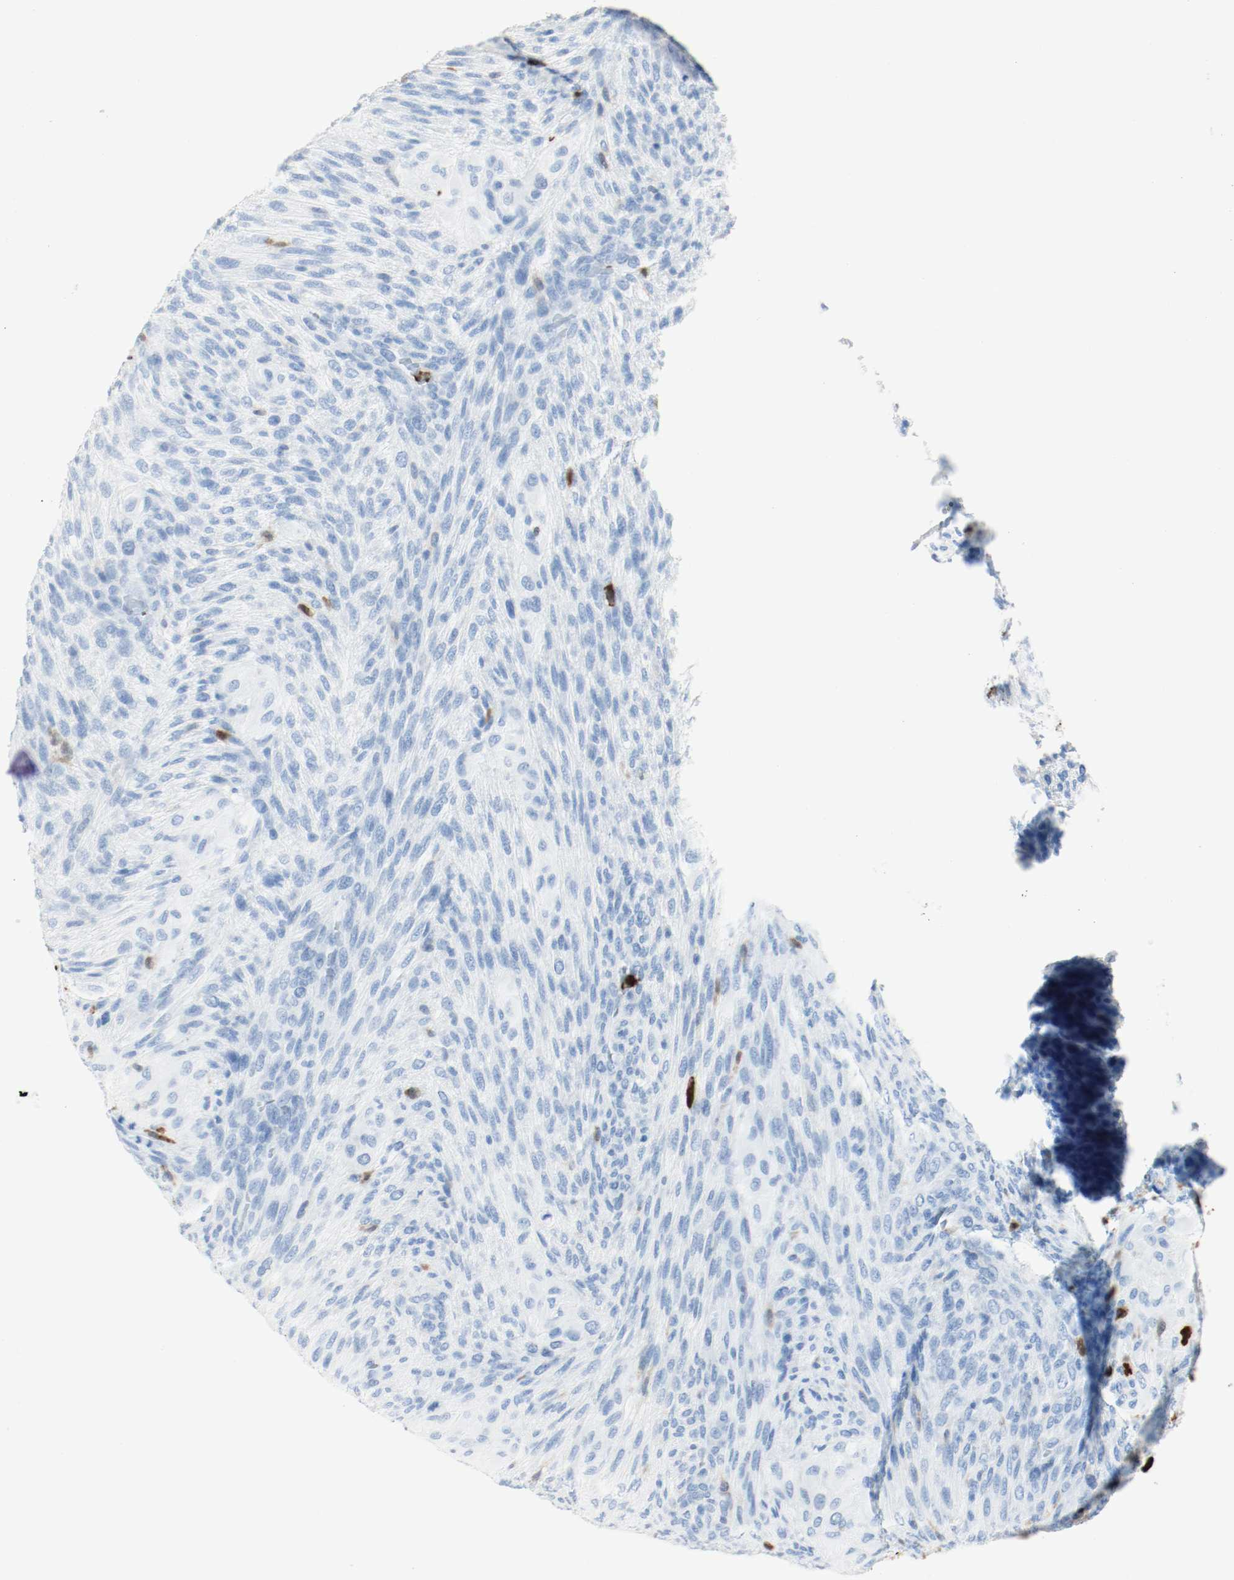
{"staining": {"intensity": "negative", "quantity": "none", "location": "none"}, "tissue": "glioma", "cell_type": "Tumor cells", "image_type": "cancer", "snomed": [{"axis": "morphology", "description": "Glioma, malignant, High grade"}, {"axis": "topography", "description": "Cerebral cortex"}], "caption": "This is an IHC image of human malignant glioma (high-grade). There is no staining in tumor cells.", "gene": "S100A9", "patient": {"sex": "female", "age": 55}}